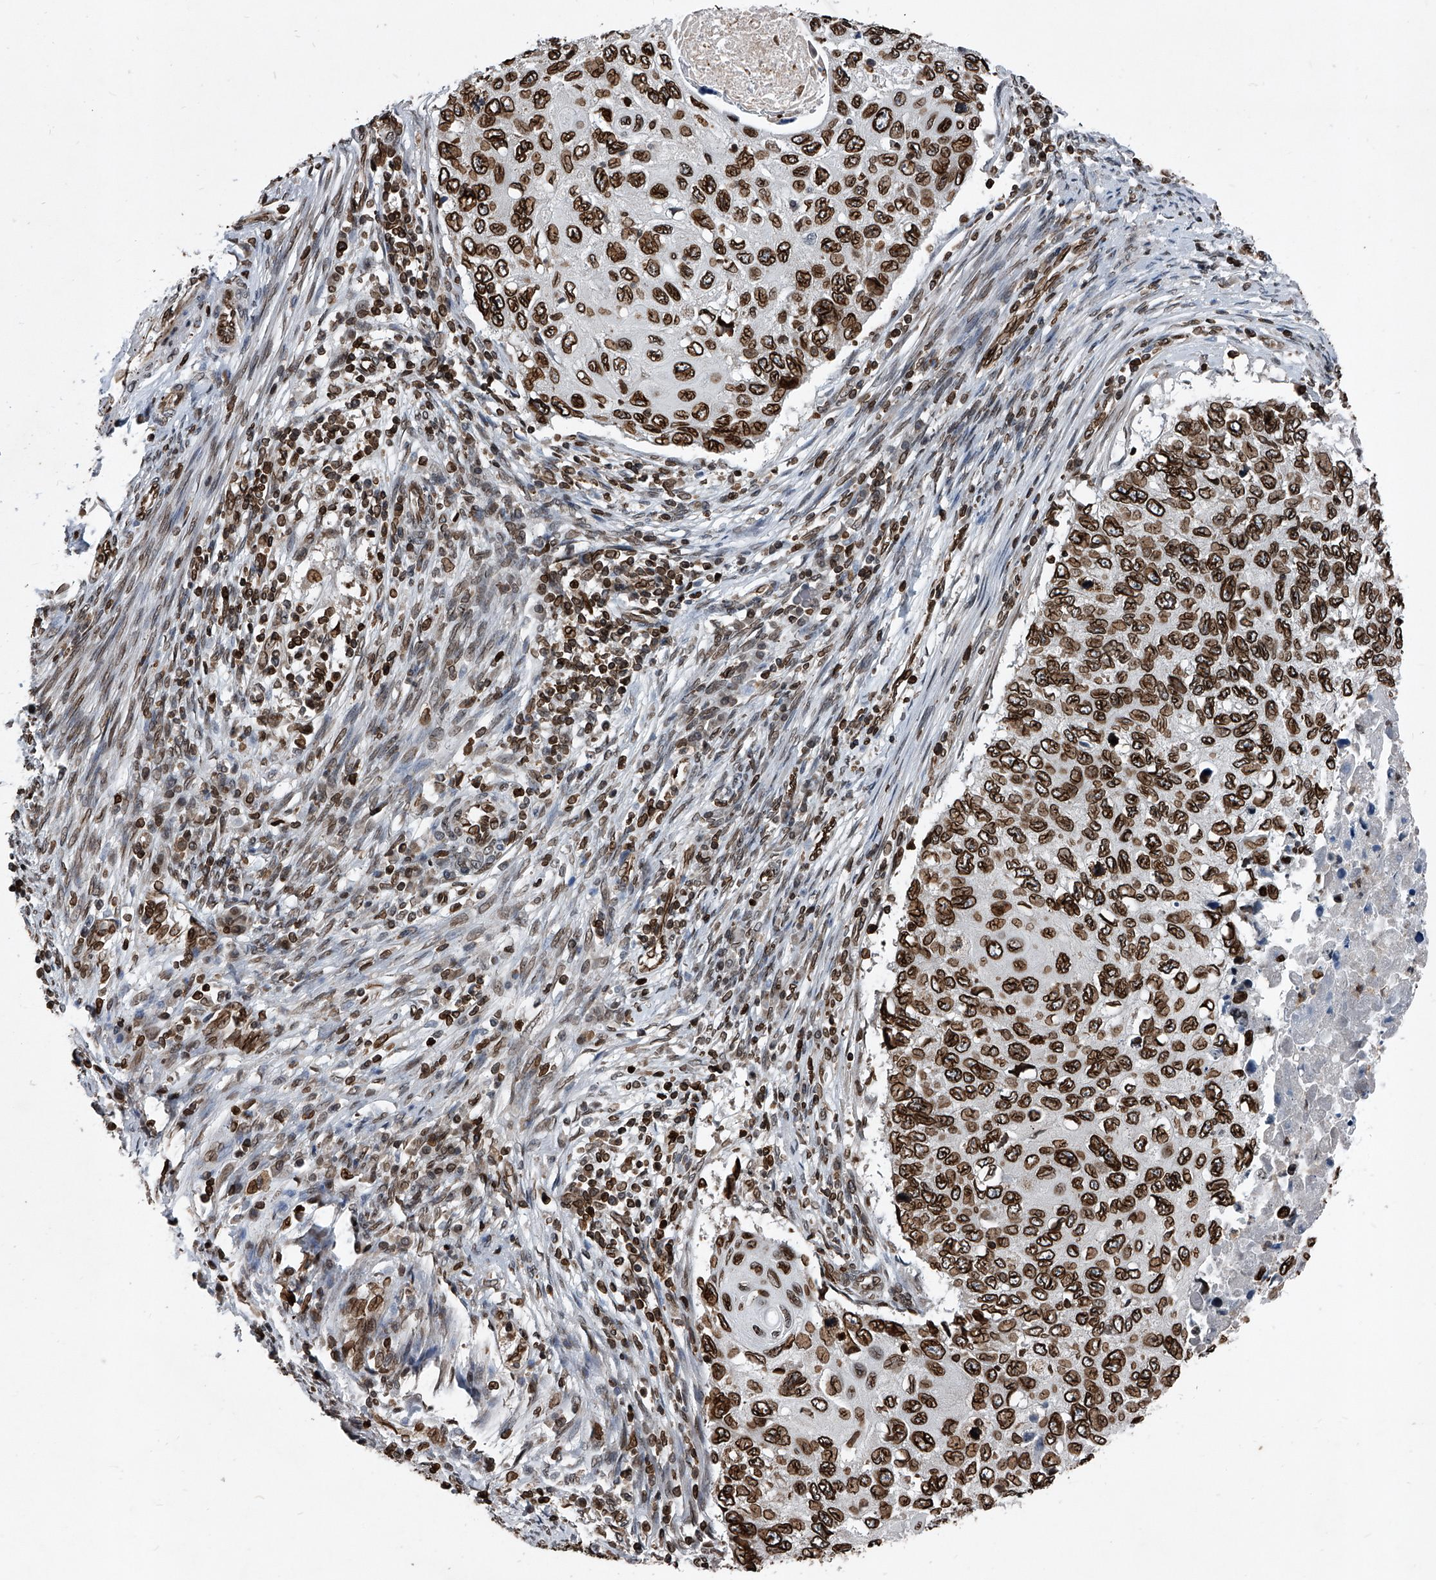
{"staining": {"intensity": "strong", "quantity": ">75%", "location": "cytoplasmic/membranous,nuclear"}, "tissue": "cervical cancer", "cell_type": "Tumor cells", "image_type": "cancer", "snomed": [{"axis": "morphology", "description": "Squamous cell carcinoma, NOS"}, {"axis": "topography", "description": "Cervix"}], "caption": "IHC (DAB (3,3'-diaminobenzidine)) staining of human cervical cancer (squamous cell carcinoma) shows strong cytoplasmic/membranous and nuclear protein positivity in approximately >75% of tumor cells. (DAB IHC, brown staining for protein, blue staining for nuclei).", "gene": "PHF20", "patient": {"sex": "female", "age": 70}}